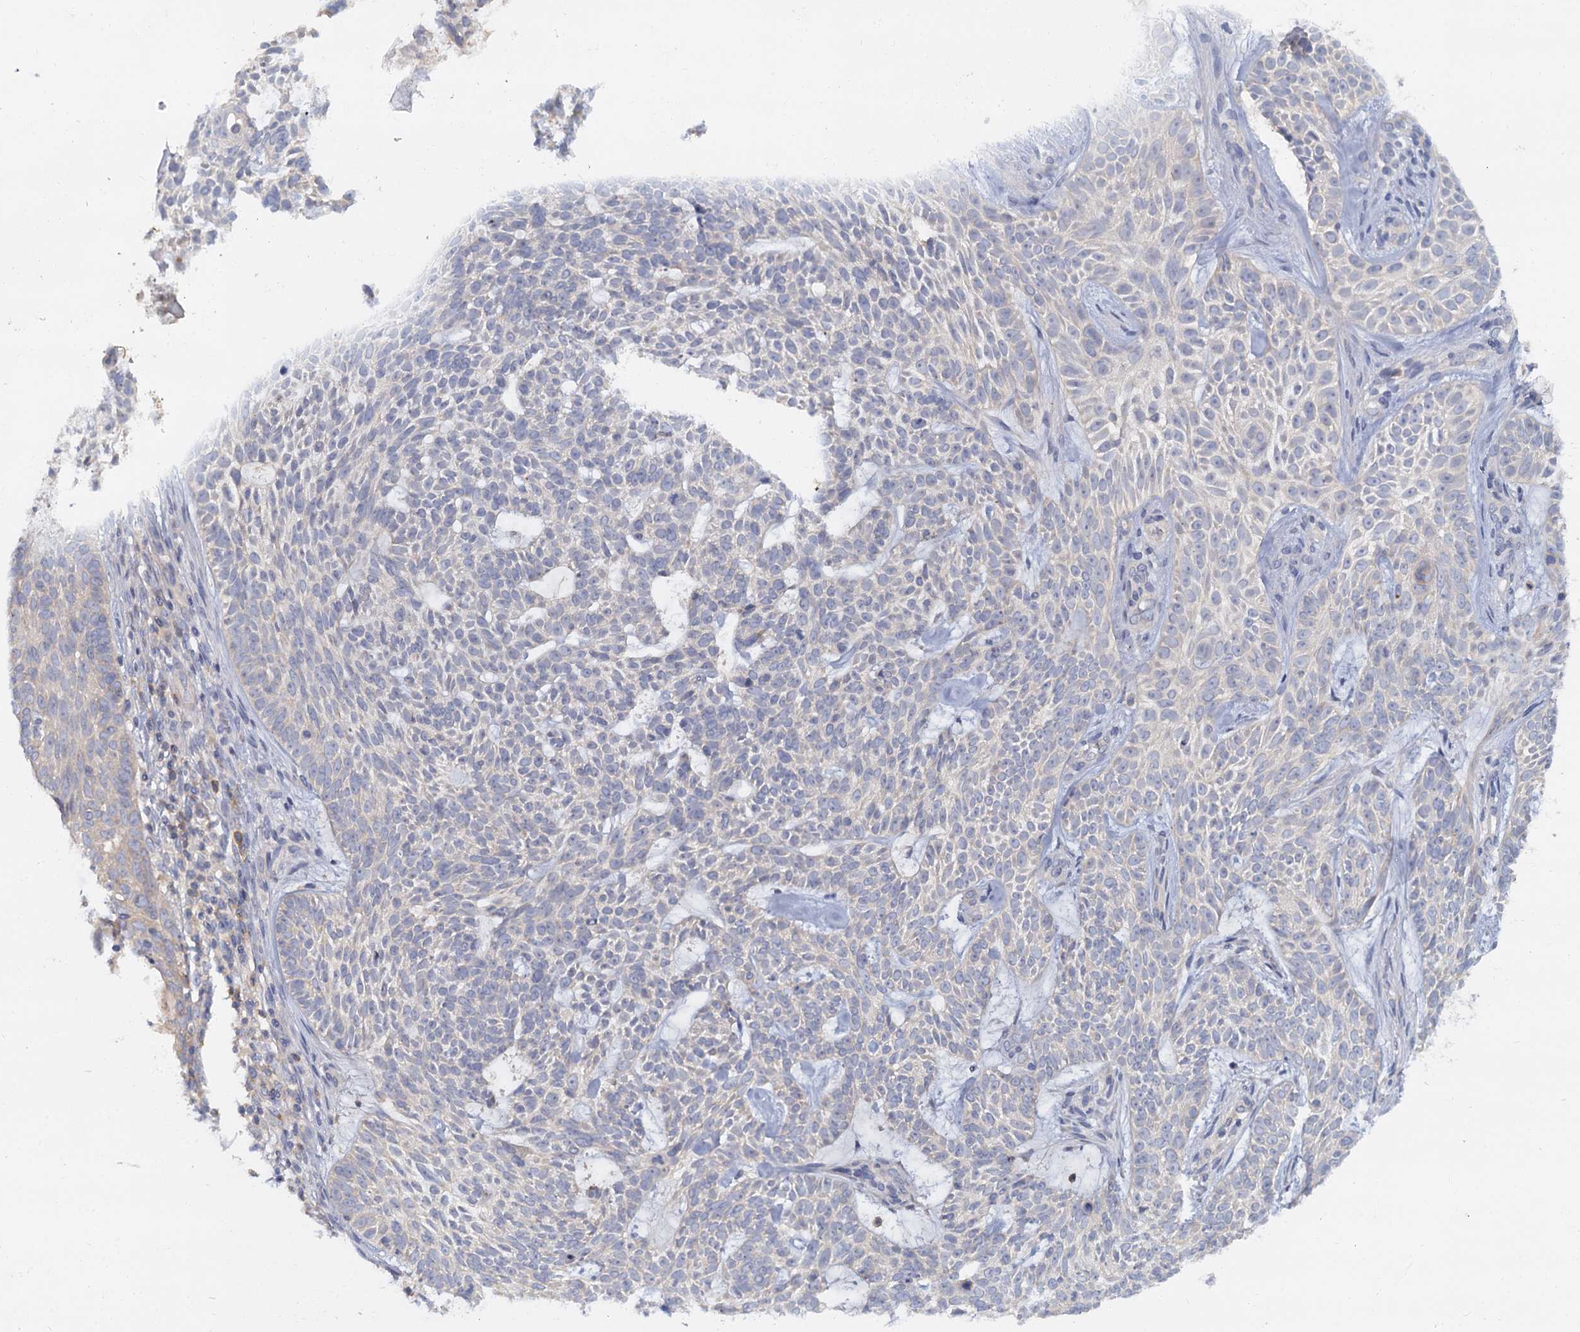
{"staining": {"intensity": "negative", "quantity": "none", "location": "none"}, "tissue": "skin cancer", "cell_type": "Tumor cells", "image_type": "cancer", "snomed": [{"axis": "morphology", "description": "Basal cell carcinoma"}, {"axis": "topography", "description": "Skin"}], "caption": "This is an immunohistochemistry photomicrograph of human skin cancer. There is no expression in tumor cells.", "gene": "ACSM3", "patient": {"sex": "male", "age": 75}}